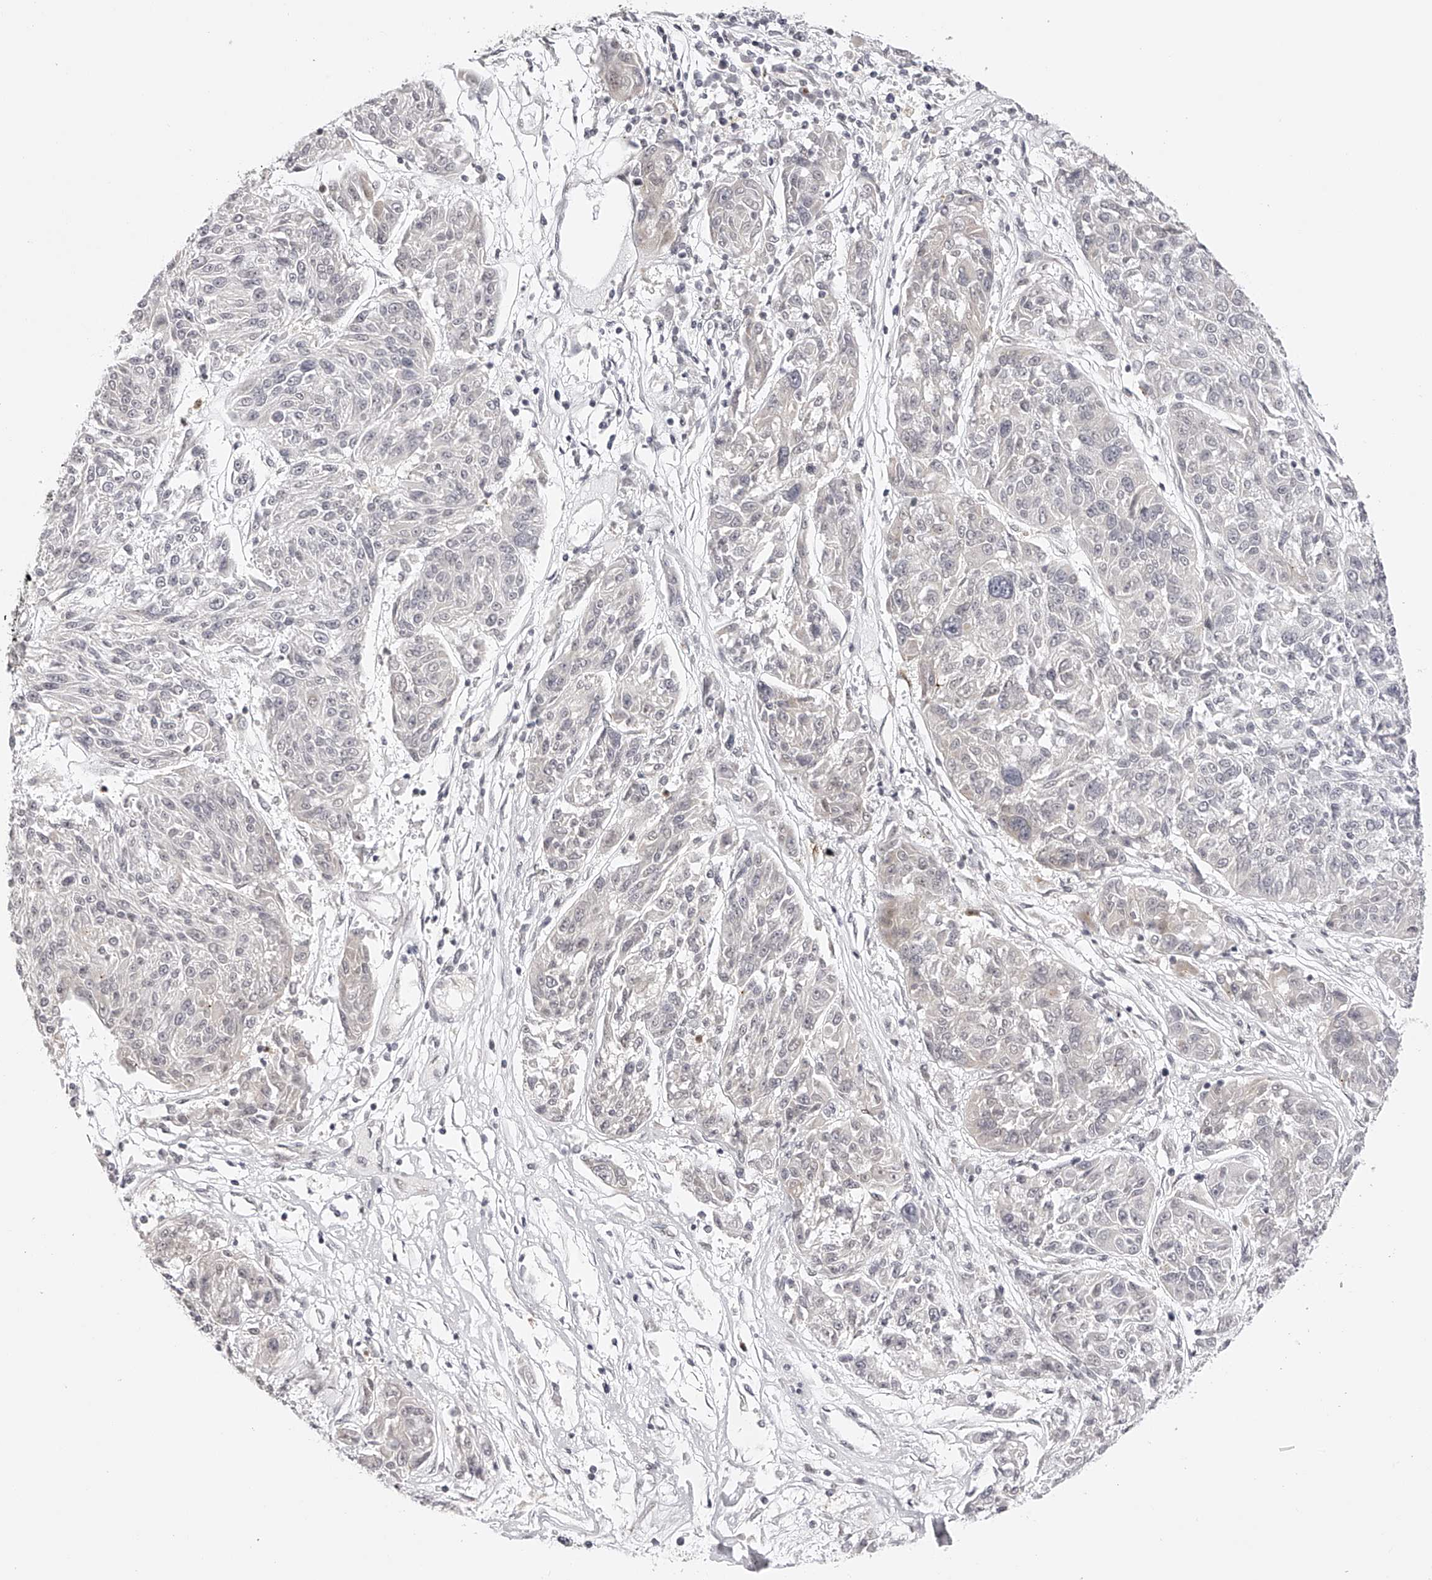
{"staining": {"intensity": "negative", "quantity": "none", "location": "none"}, "tissue": "melanoma", "cell_type": "Tumor cells", "image_type": "cancer", "snomed": [{"axis": "morphology", "description": "Malignant melanoma, NOS"}, {"axis": "topography", "description": "Skin"}], "caption": "A high-resolution image shows immunohistochemistry staining of melanoma, which demonstrates no significant expression in tumor cells.", "gene": "PLEKHG1", "patient": {"sex": "male", "age": 53}}